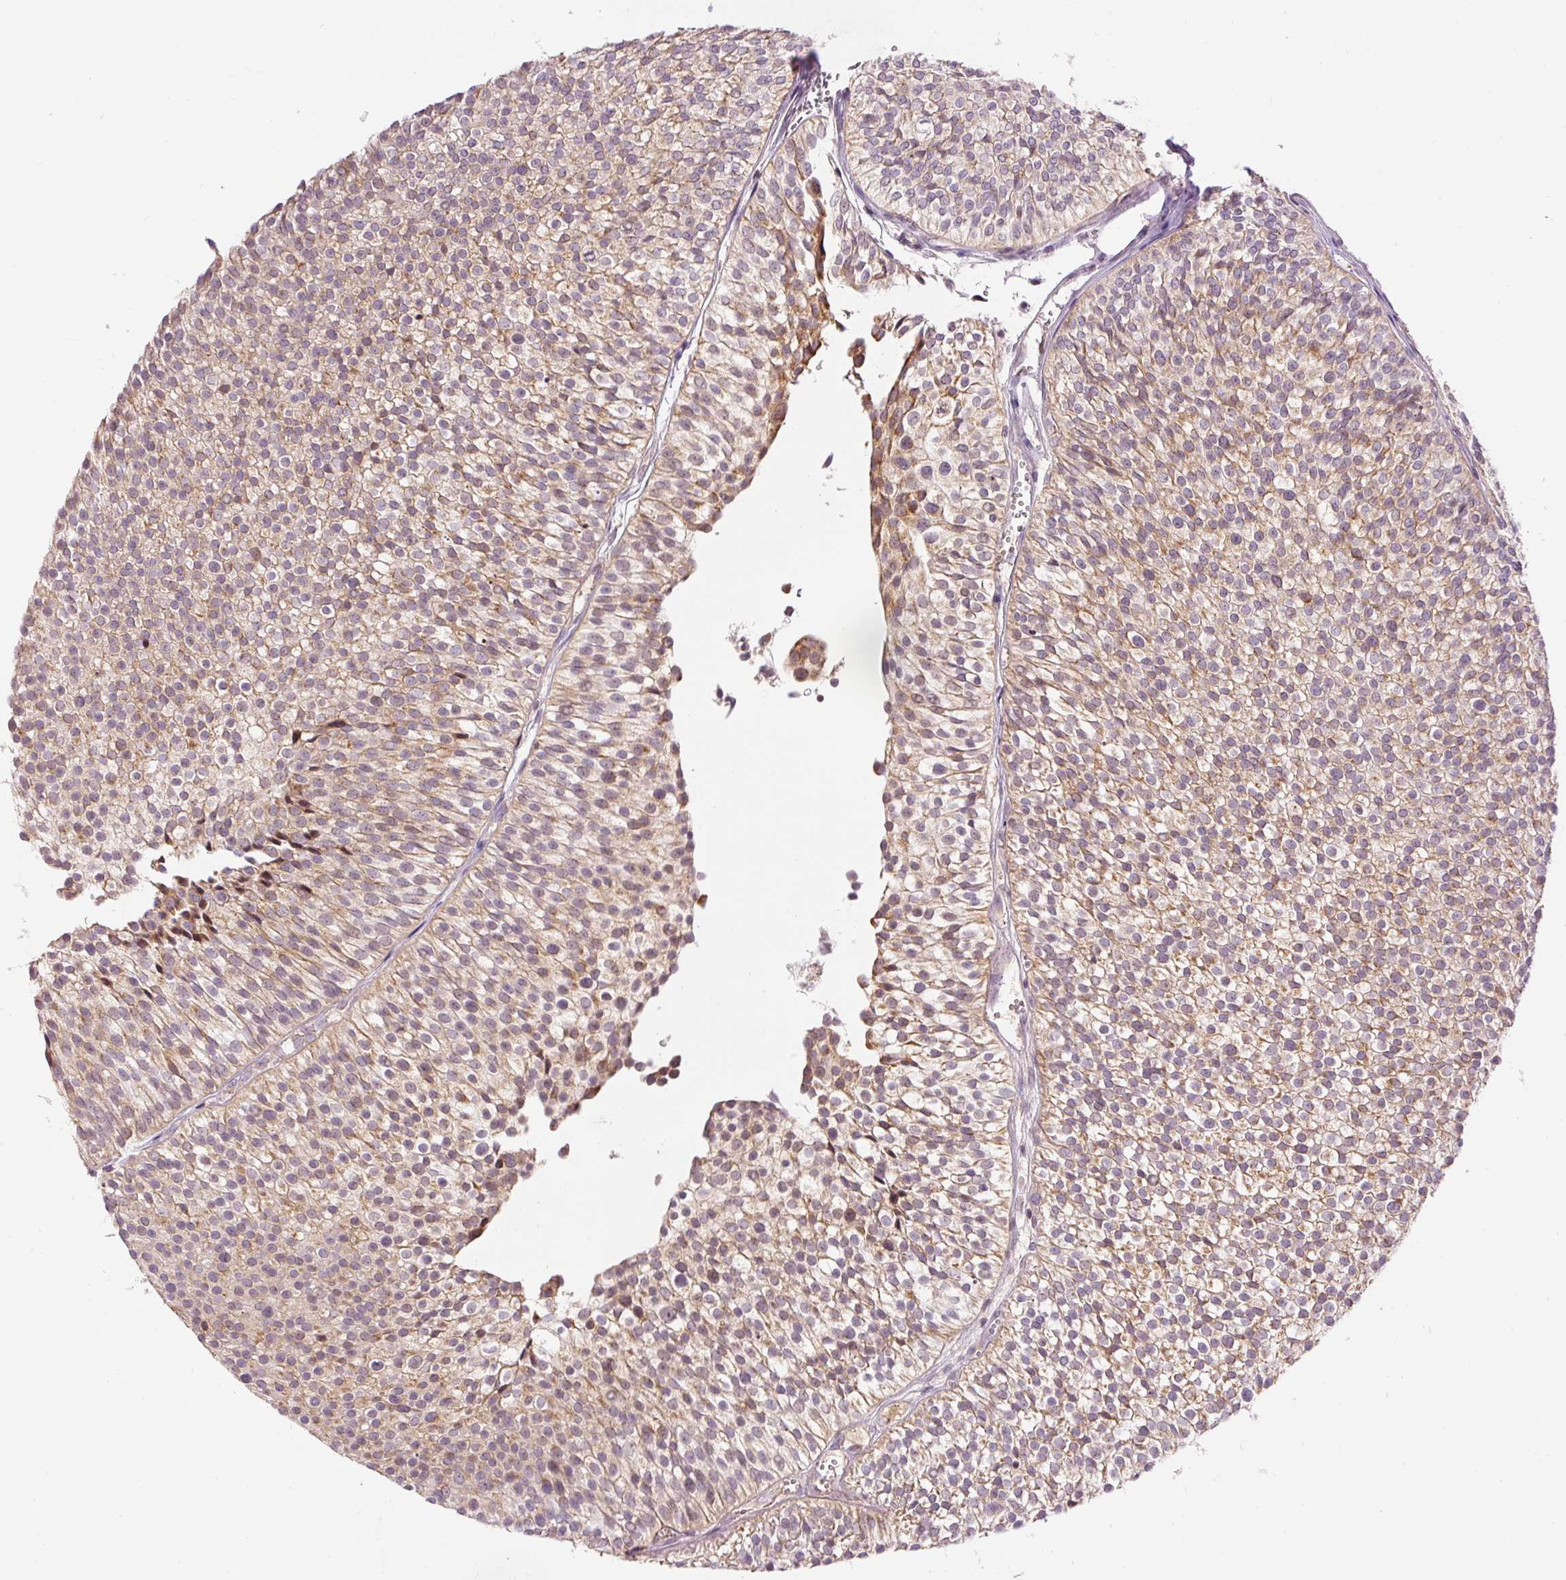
{"staining": {"intensity": "moderate", "quantity": "25%-75%", "location": "cytoplasmic/membranous"}, "tissue": "urothelial cancer", "cell_type": "Tumor cells", "image_type": "cancer", "snomed": [{"axis": "morphology", "description": "Urothelial carcinoma, Low grade"}, {"axis": "topography", "description": "Urinary bladder"}], "caption": "Immunohistochemical staining of low-grade urothelial carcinoma displays moderate cytoplasmic/membranous protein expression in about 25%-75% of tumor cells.", "gene": "ABHD11", "patient": {"sex": "male", "age": 91}}